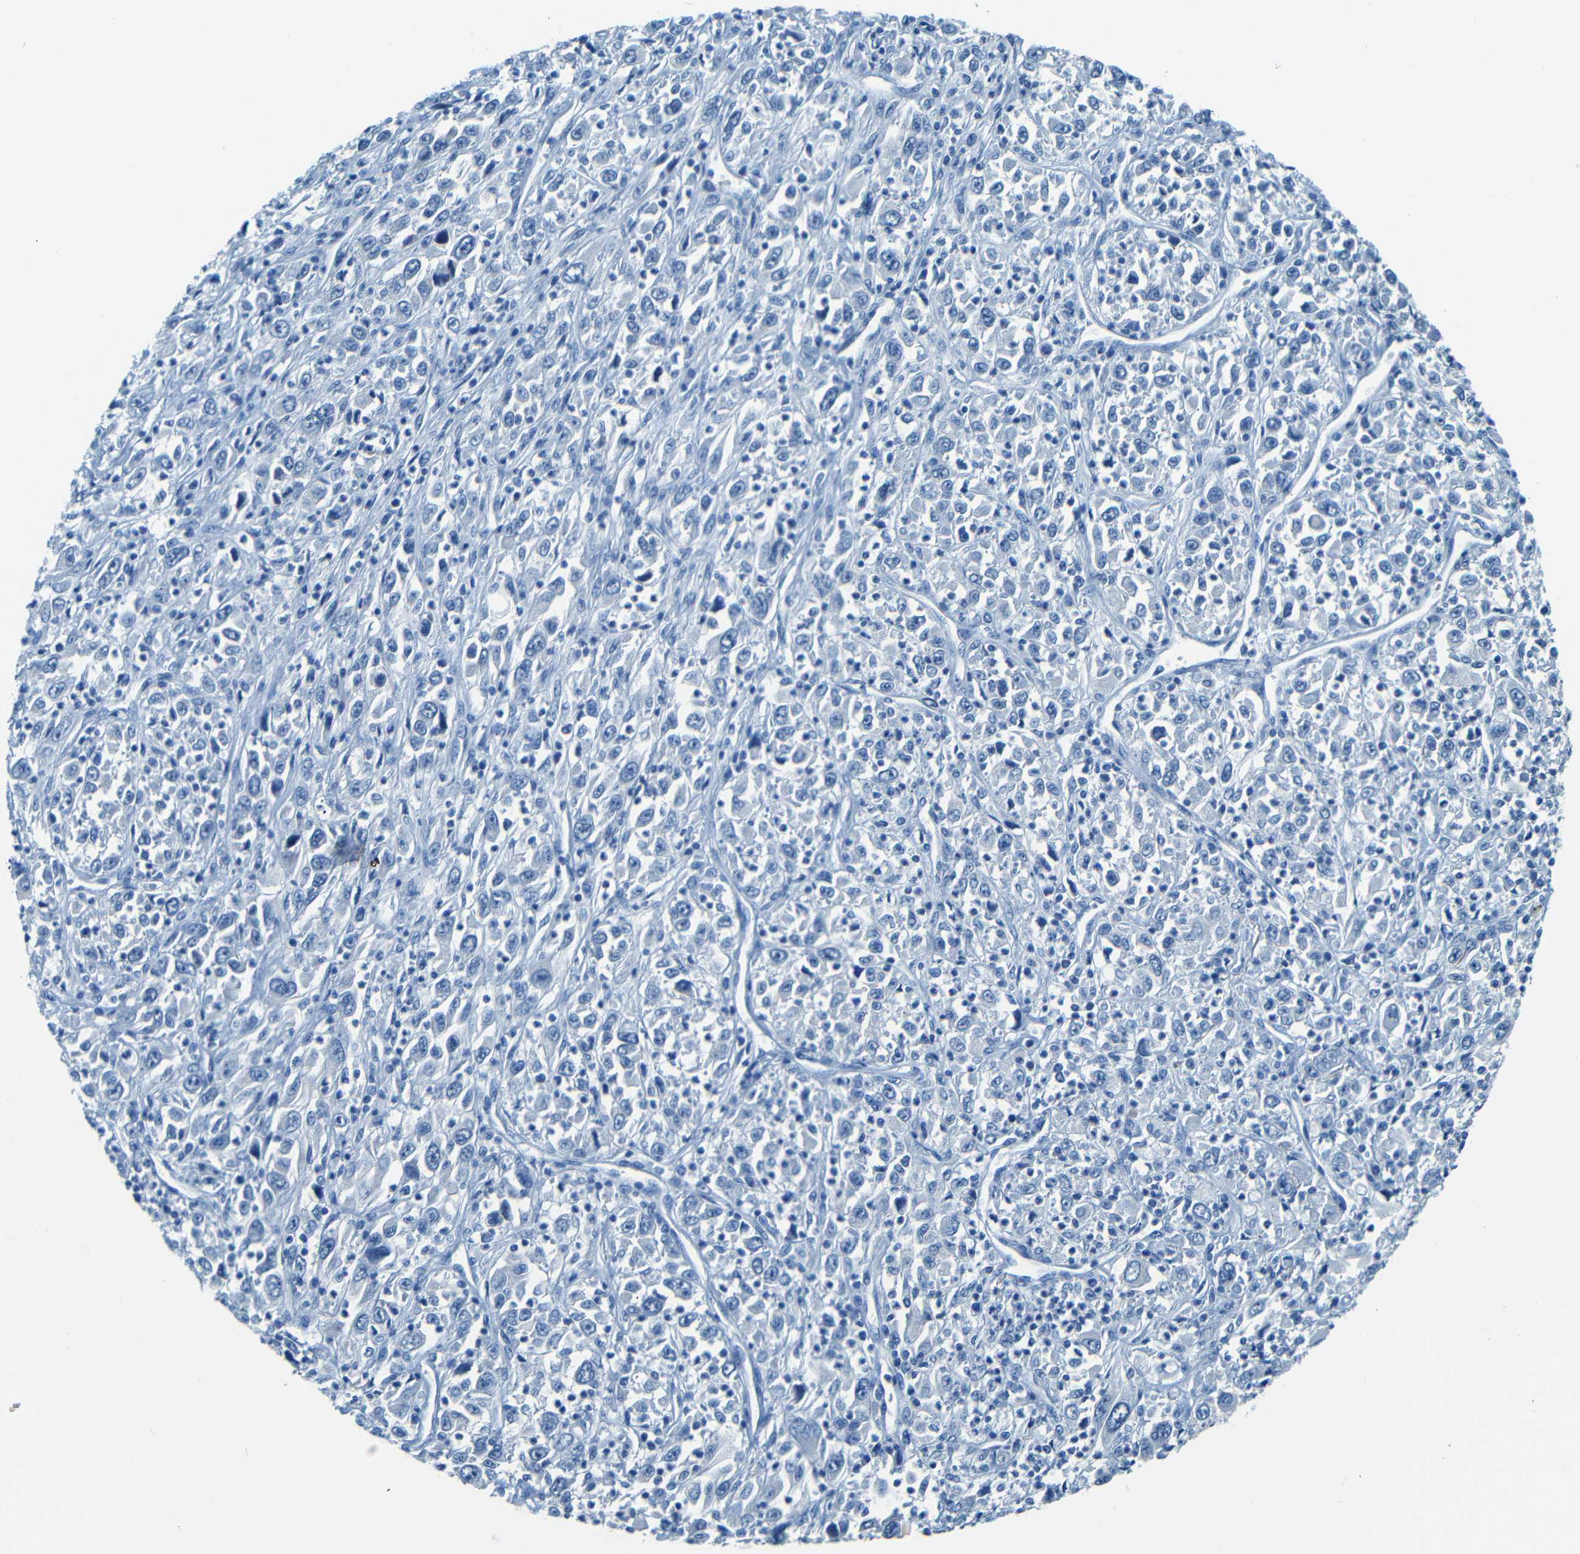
{"staining": {"intensity": "negative", "quantity": "none", "location": "none"}, "tissue": "melanoma", "cell_type": "Tumor cells", "image_type": "cancer", "snomed": [{"axis": "morphology", "description": "Malignant melanoma, Metastatic site"}, {"axis": "topography", "description": "Skin"}], "caption": "Histopathology image shows no protein expression in tumor cells of melanoma tissue.", "gene": "ZMAT1", "patient": {"sex": "female", "age": 56}}